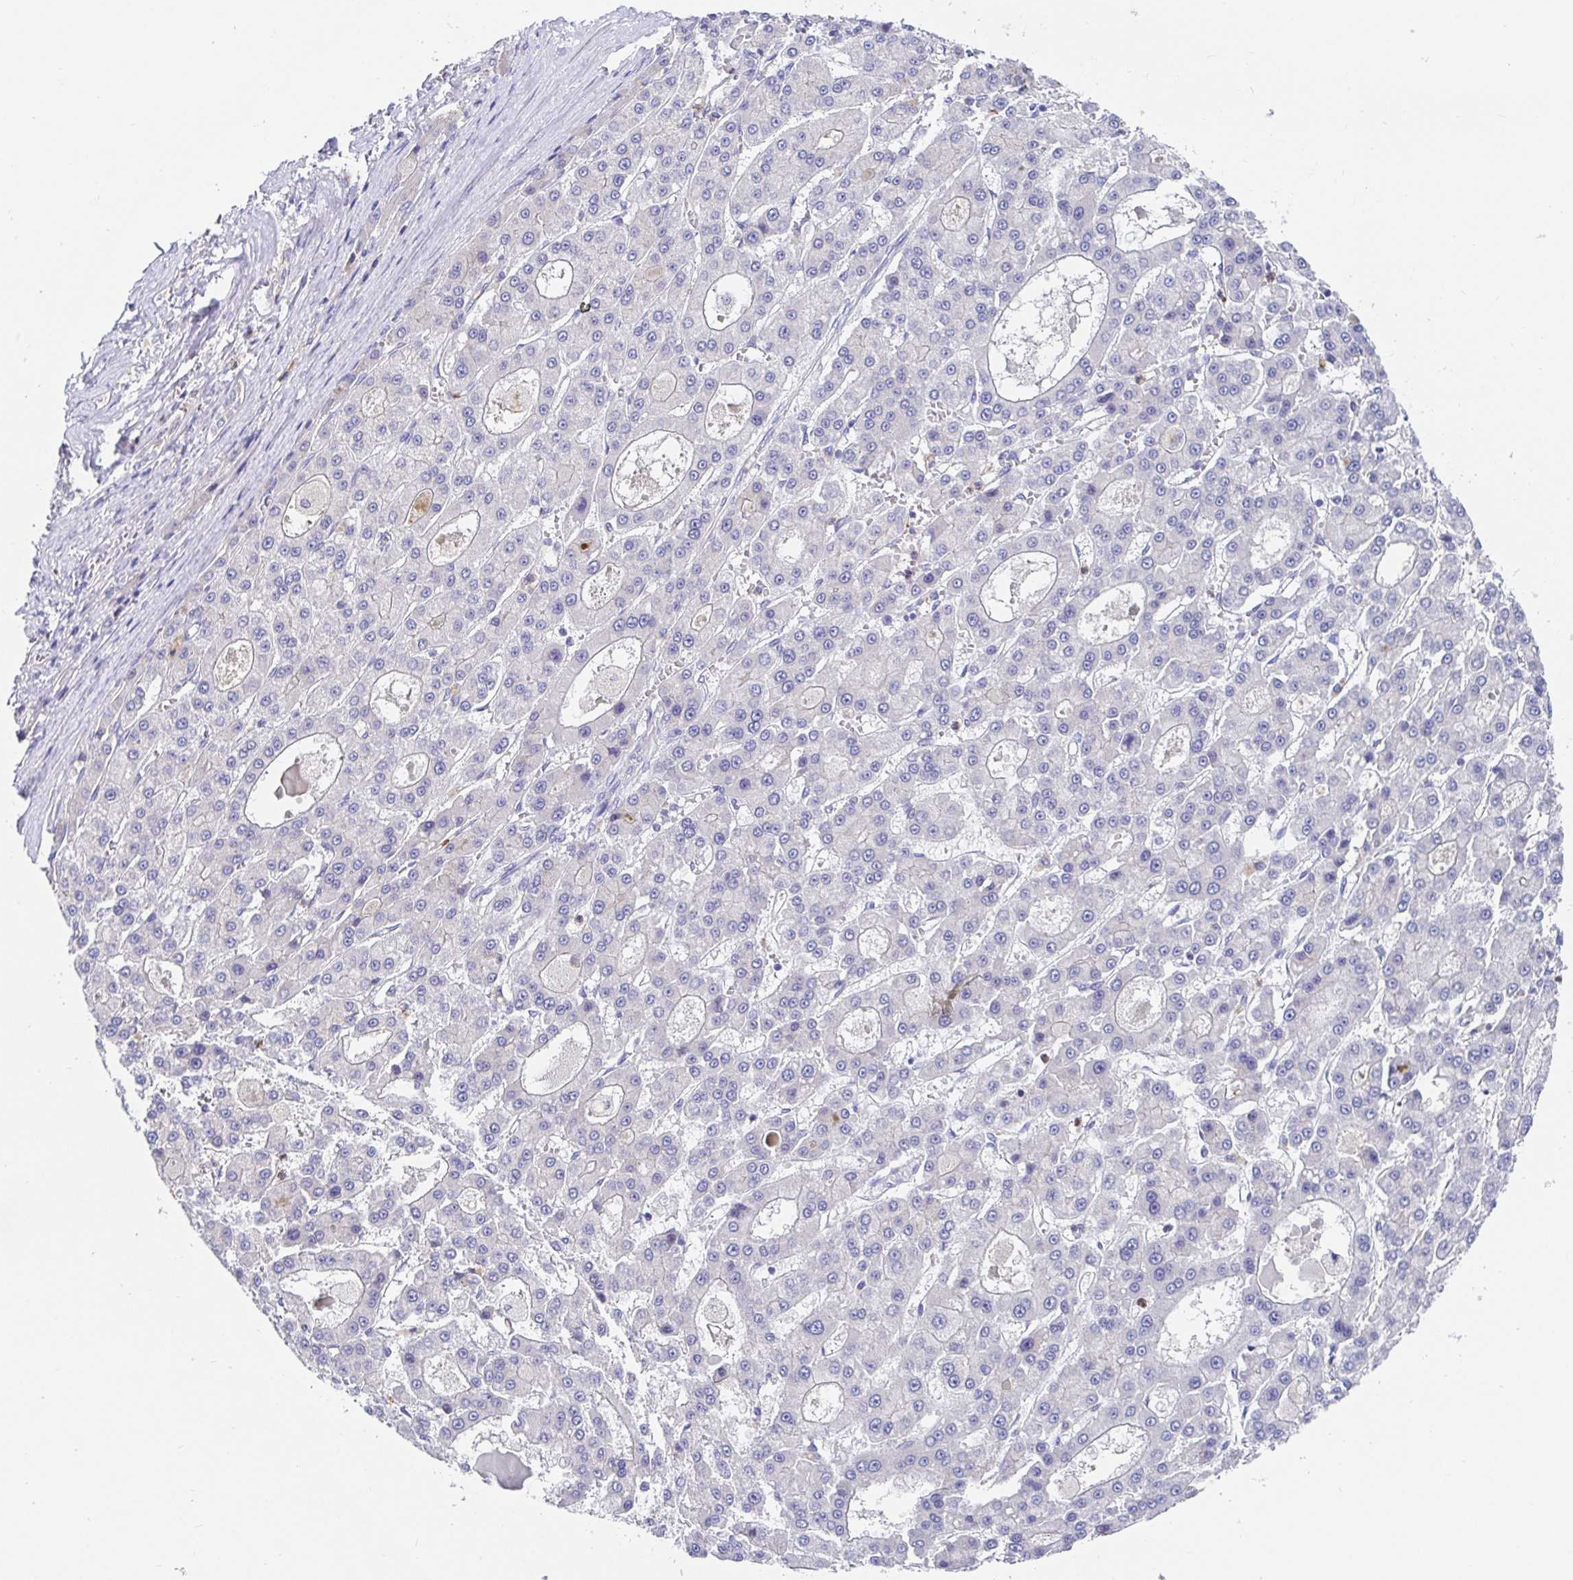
{"staining": {"intensity": "negative", "quantity": "none", "location": "none"}, "tissue": "liver cancer", "cell_type": "Tumor cells", "image_type": "cancer", "snomed": [{"axis": "morphology", "description": "Carcinoma, Hepatocellular, NOS"}, {"axis": "topography", "description": "Liver"}], "caption": "Image shows no protein staining in tumor cells of hepatocellular carcinoma (liver) tissue.", "gene": "GOLGA1", "patient": {"sex": "male", "age": 70}}